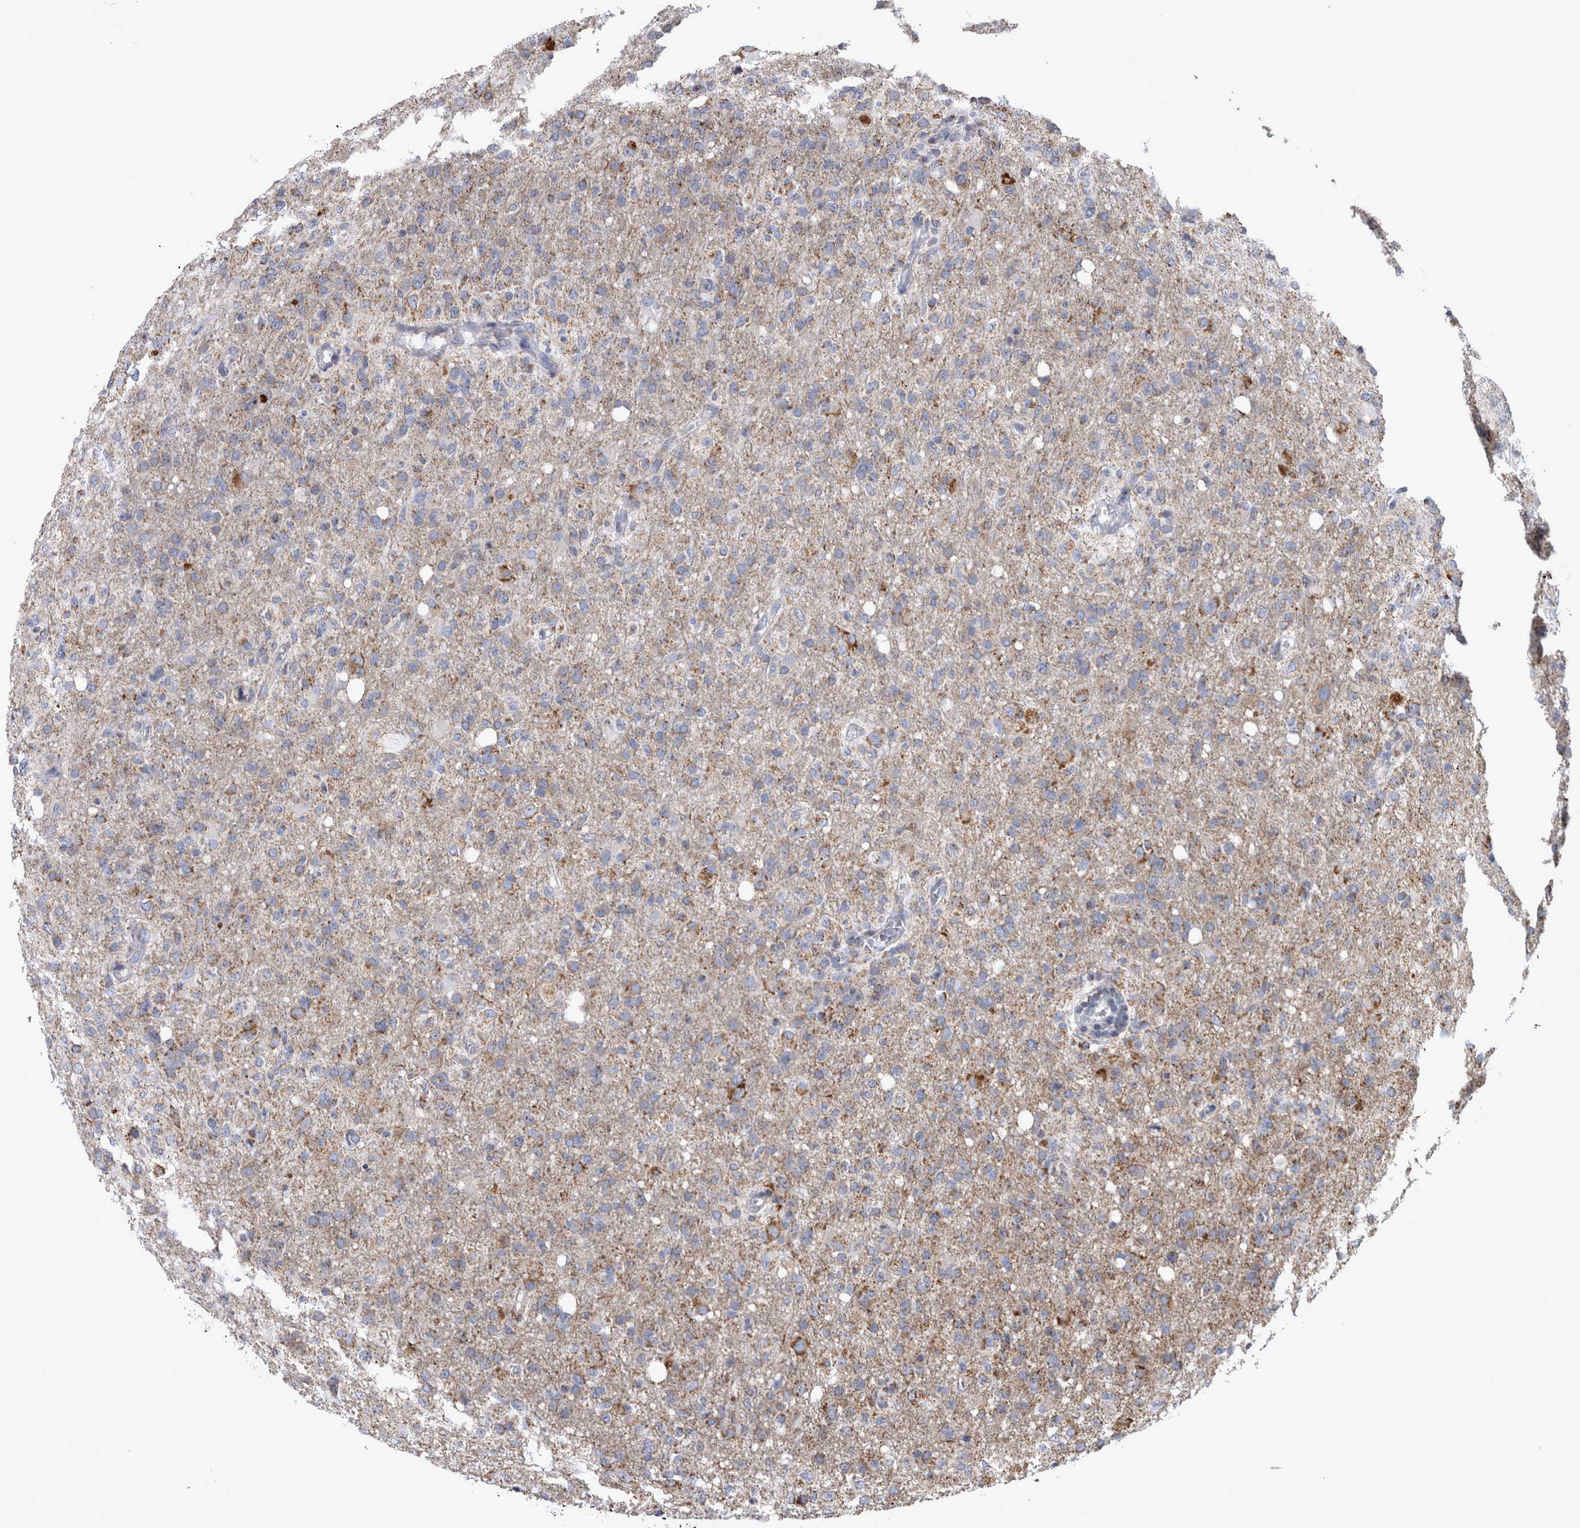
{"staining": {"intensity": "weak", "quantity": ">75%", "location": "cytoplasmic/membranous"}, "tissue": "glioma", "cell_type": "Tumor cells", "image_type": "cancer", "snomed": [{"axis": "morphology", "description": "Glioma, malignant, High grade"}, {"axis": "topography", "description": "Brain"}], "caption": "Immunohistochemistry of glioma demonstrates low levels of weak cytoplasmic/membranous expression in approximately >75% of tumor cells.", "gene": "MDH2", "patient": {"sex": "female", "age": 57}}